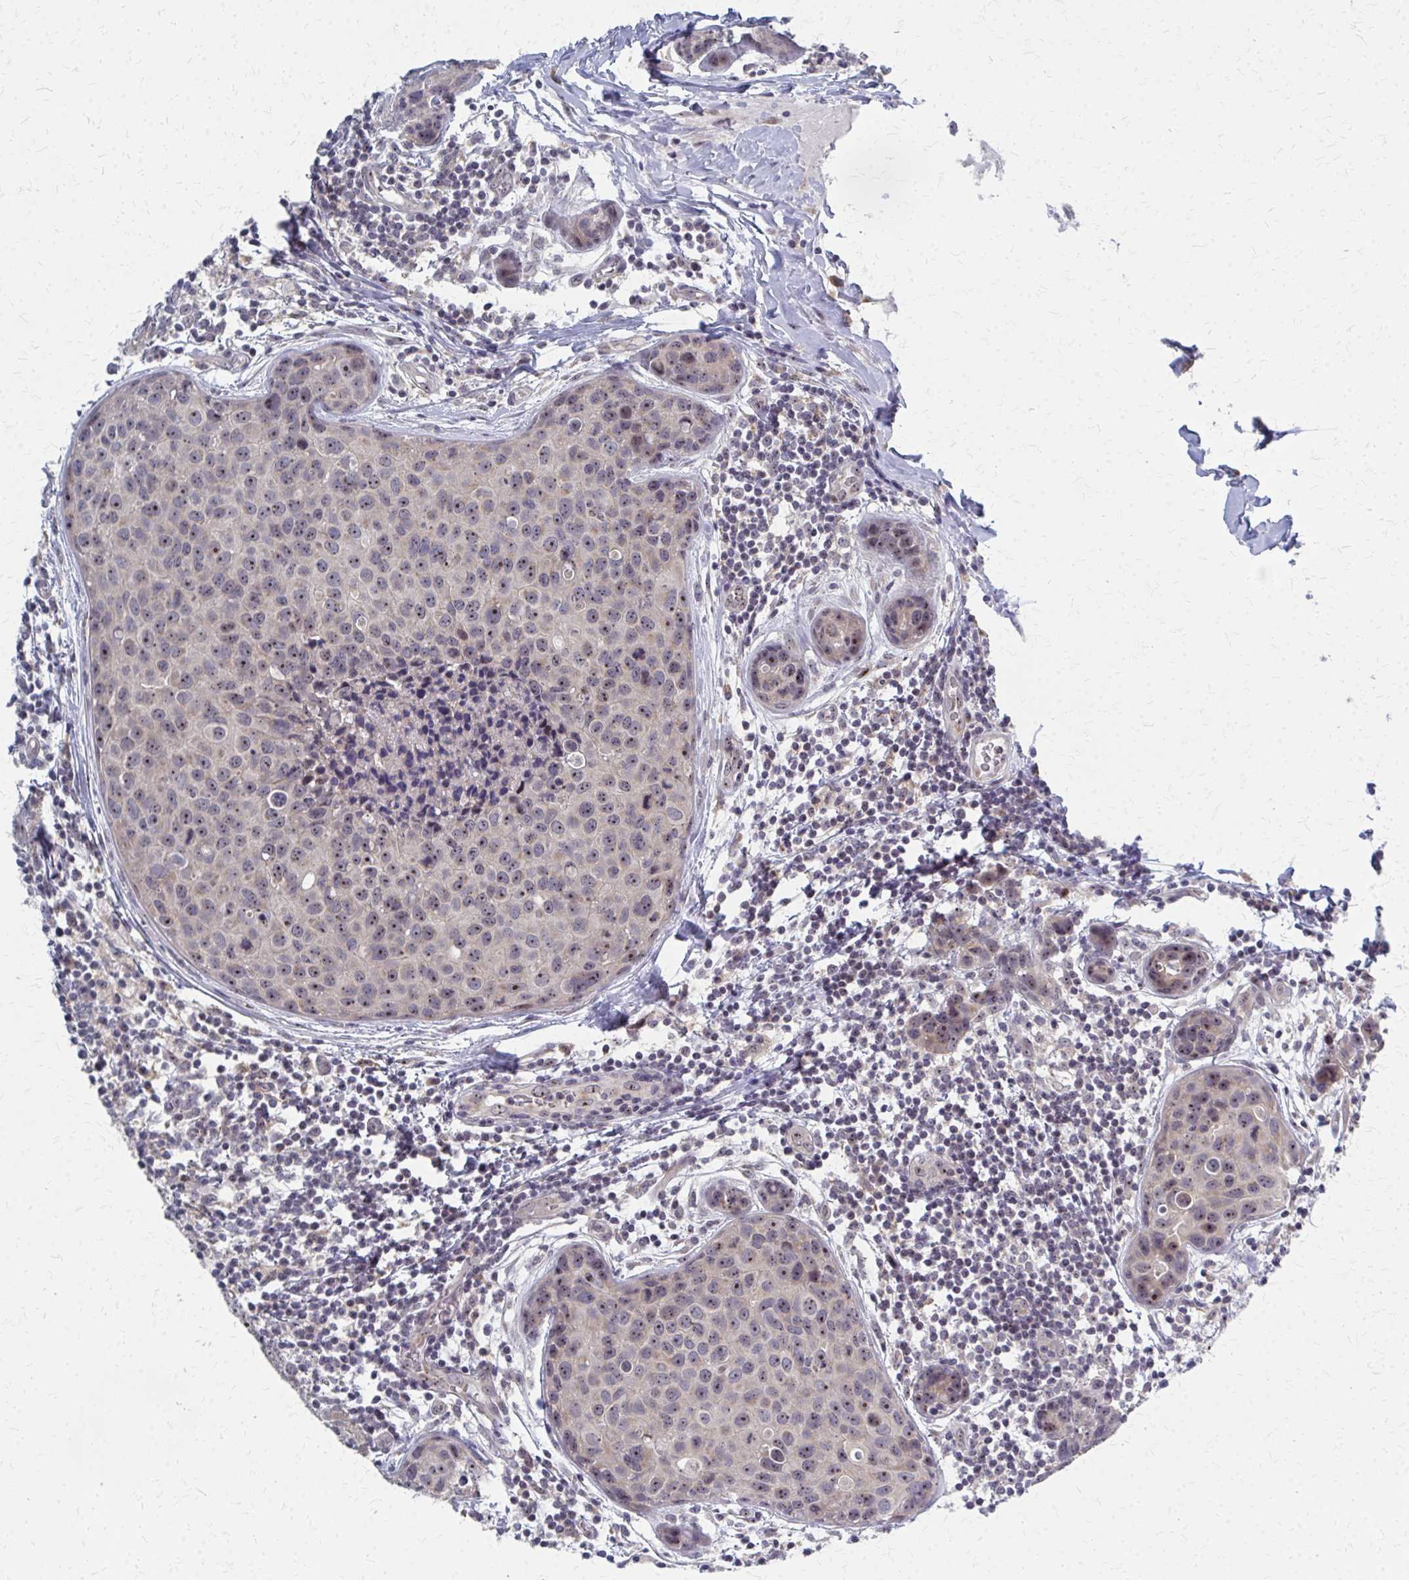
{"staining": {"intensity": "moderate", "quantity": "25%-75%", "location": "nuclear"}, "tissue": "breast cancer", "cell_type": "Tumor cells", "image_type": "cancer", "snomed": [{"axis": "morphology", "description": "Duct carcinoma"}, {"axis": "topography", "description": "Breast"}], "caption": "Breast intraductal carcinoma was stained to show a protein in brown. There is medium levels of moderate nuclear expression in approximately 25%-75% of tumor cells.", "gene": "NUDT16", "patient": {"sex": "female", "age": 24}}